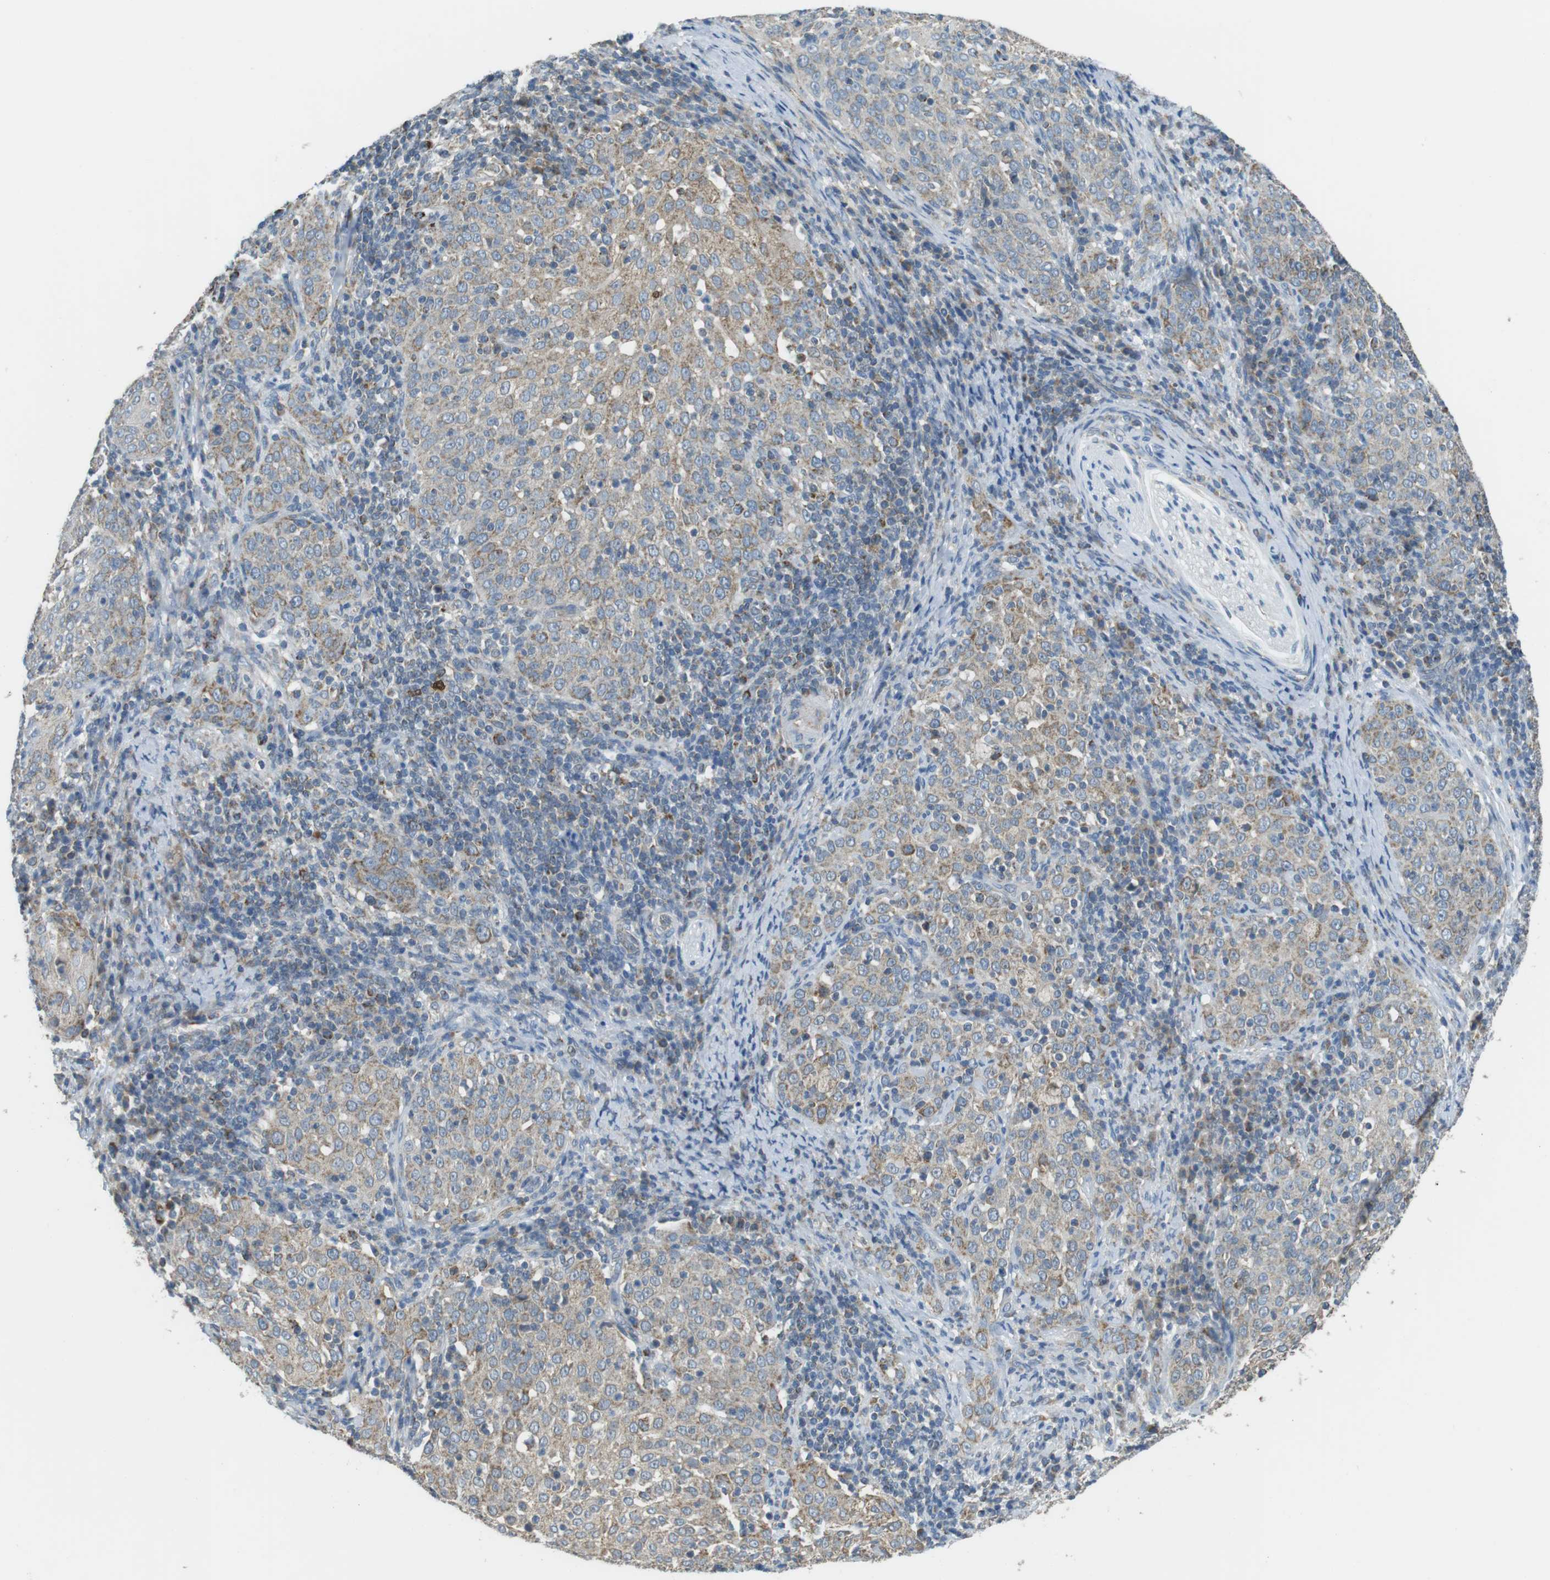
{"staining": {"intensity": "weak", "quantity": "25%-75%", "location": "cytoplasmic/membranous"}, "tissue": "cervical cancer", "cell_type": "Tumor cells", "image_type": "cancer", "snomed": [{"axis": "morphology", "description": "Squamous cell carcinoma, NOS"}, {"axis": "topography", "description": "Cervix"}], "caption": "High-power microscopy captured an immunohistochemistry (IHC) micrograph of squamous cell carcinoma (cervical), revealing weak cytoplasmic/membranous positivity in about 25%-75% of tumor cells.", "gene": "BACE1", "patient": {"sex": "female", "age": 51}}